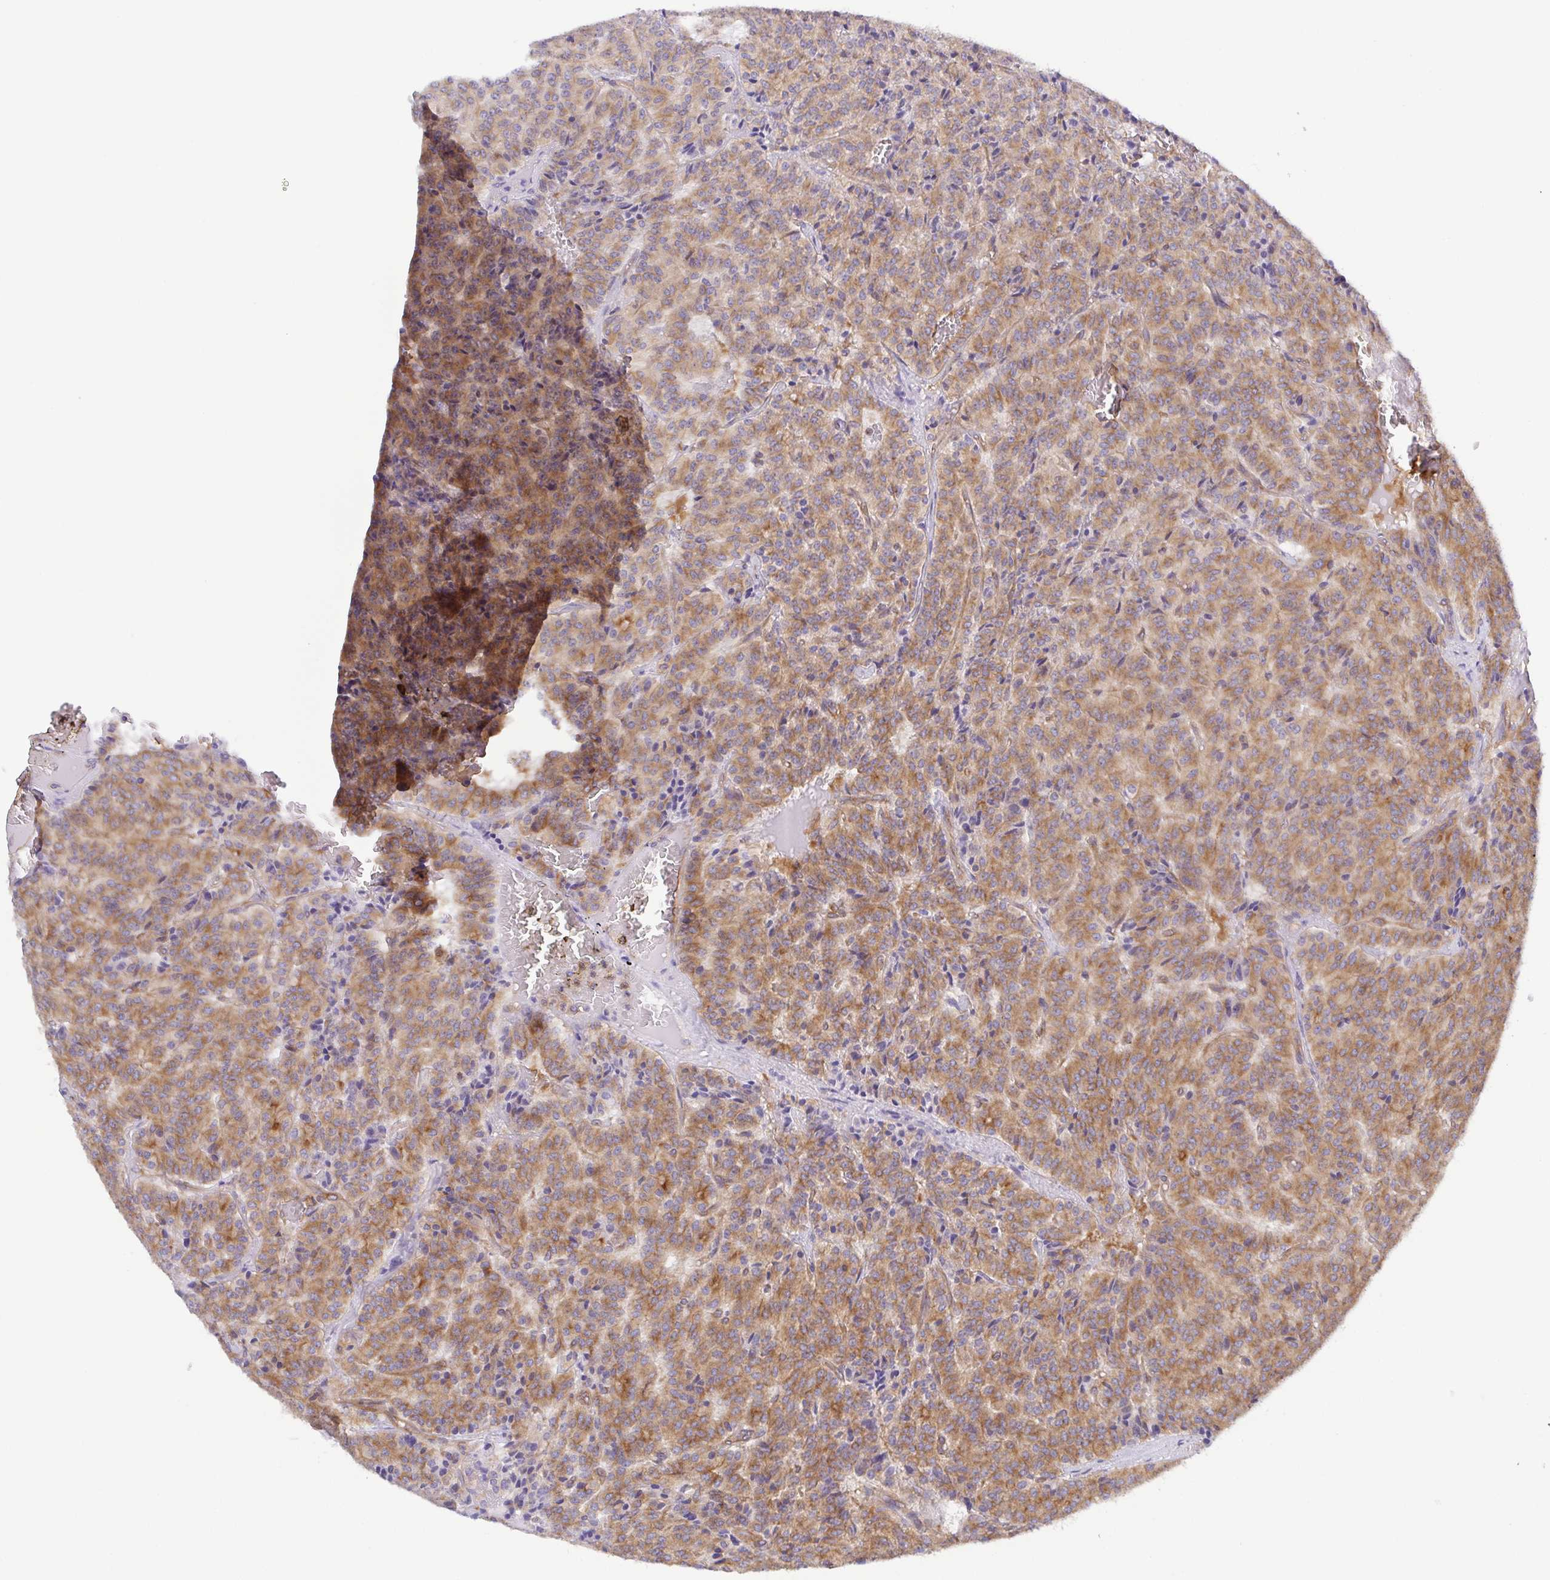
{"staining": {"intensity": "moderate", "quantity": ">75%", "location": "cytoplasmic/membranous"}, "tissue": "carcinoid", "cell_type": "Tumor cells", "image_type": "cancer", "snomed": [{"axis": "morphology", "description": "Carcinoid, malignant, NOS"}, {"axis": "topography", "description": "Lung"}], "caption": "Immunohistochemical staining of human carcinoid (malignant) demonstrates medium levels of moderate cytoplasmic/membranous protein expression in about >75% of tumor cells.", "gene": "KIF5B", "patient": {"sex": "male", "age": 70}}